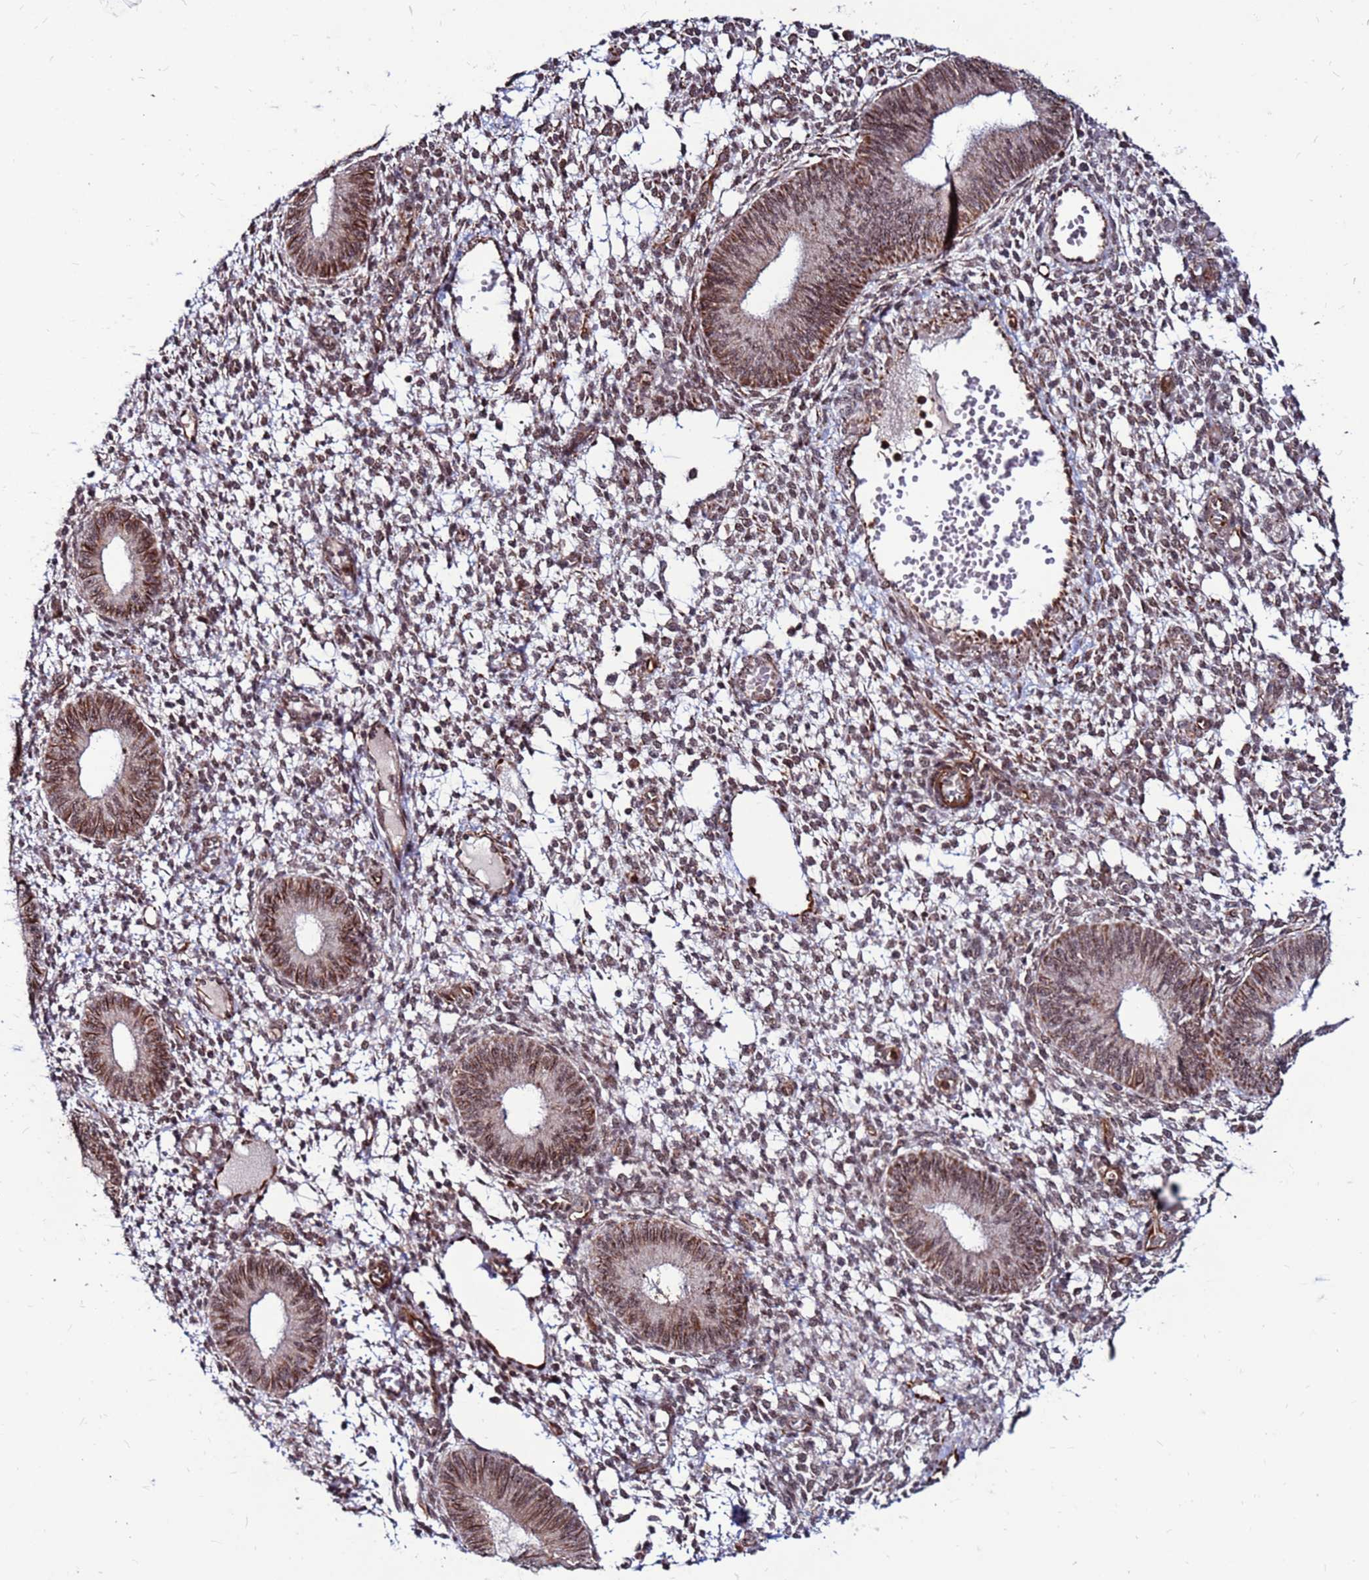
{"staining": {"intensity": "moderate", "quantity": "25%-75%", "location": "nuclear"}, "tissue": "endometrium", "cell_type": "Cells in endometrial stroma", "image_type": "normal", "snomed": [{"axis": "morphology", "description": "Normal tissue, NOS"}, {"axis": "topography", "description": "Endometrium"}], "caption": "A brown stain highlights moderate nuclear staining of a protein in cells in endometrial stroma of unremarkable human endometrium.", "gene": "CLK3", "patient": {"sex": "female", "age": 49}}